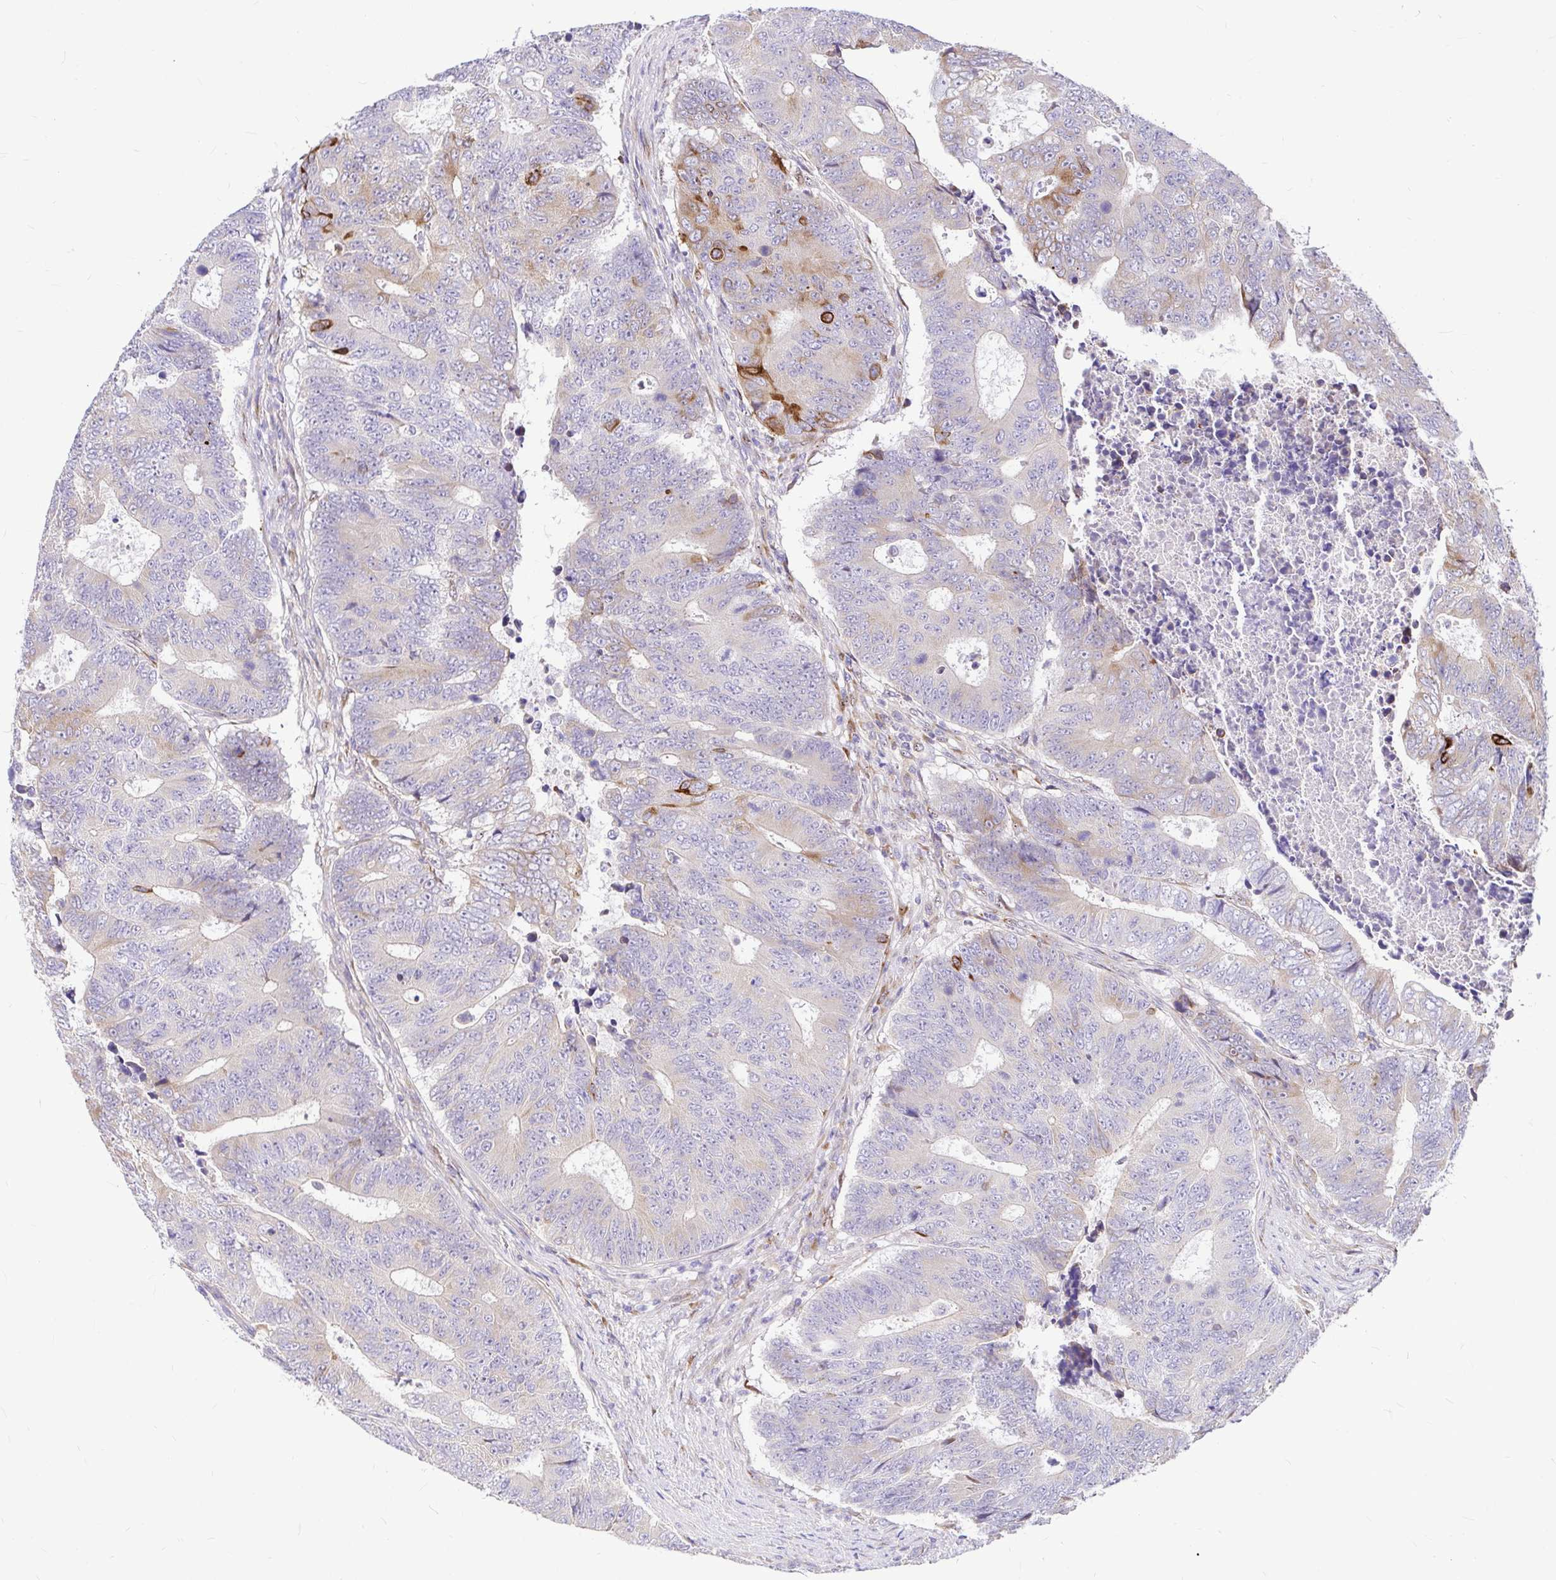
{"staining": {"intensity": "strong", "quantity": "<25%", "location": "cytoplasmic/membranous"}, "tissue": "colorectal cancer", "cell_type": "Tumor cells", "image_type": "cancer", "snomed": [{"axis": "morphology", "description": "Adenocarcinoma, NOS"}, {"axis": "topography", "description": "Colon"}], "caption": "Adenocarcinoma (colorectal) stained for a protein shows strong cytoplasmic/membranous positivity in tumor cells. Using DAB (brown) and hematoxylin (blue) stains, captured at high magnification using brightfield microscopy.", "gene": "GABBR2", "patient": {"sex": "female", "age": 48}}